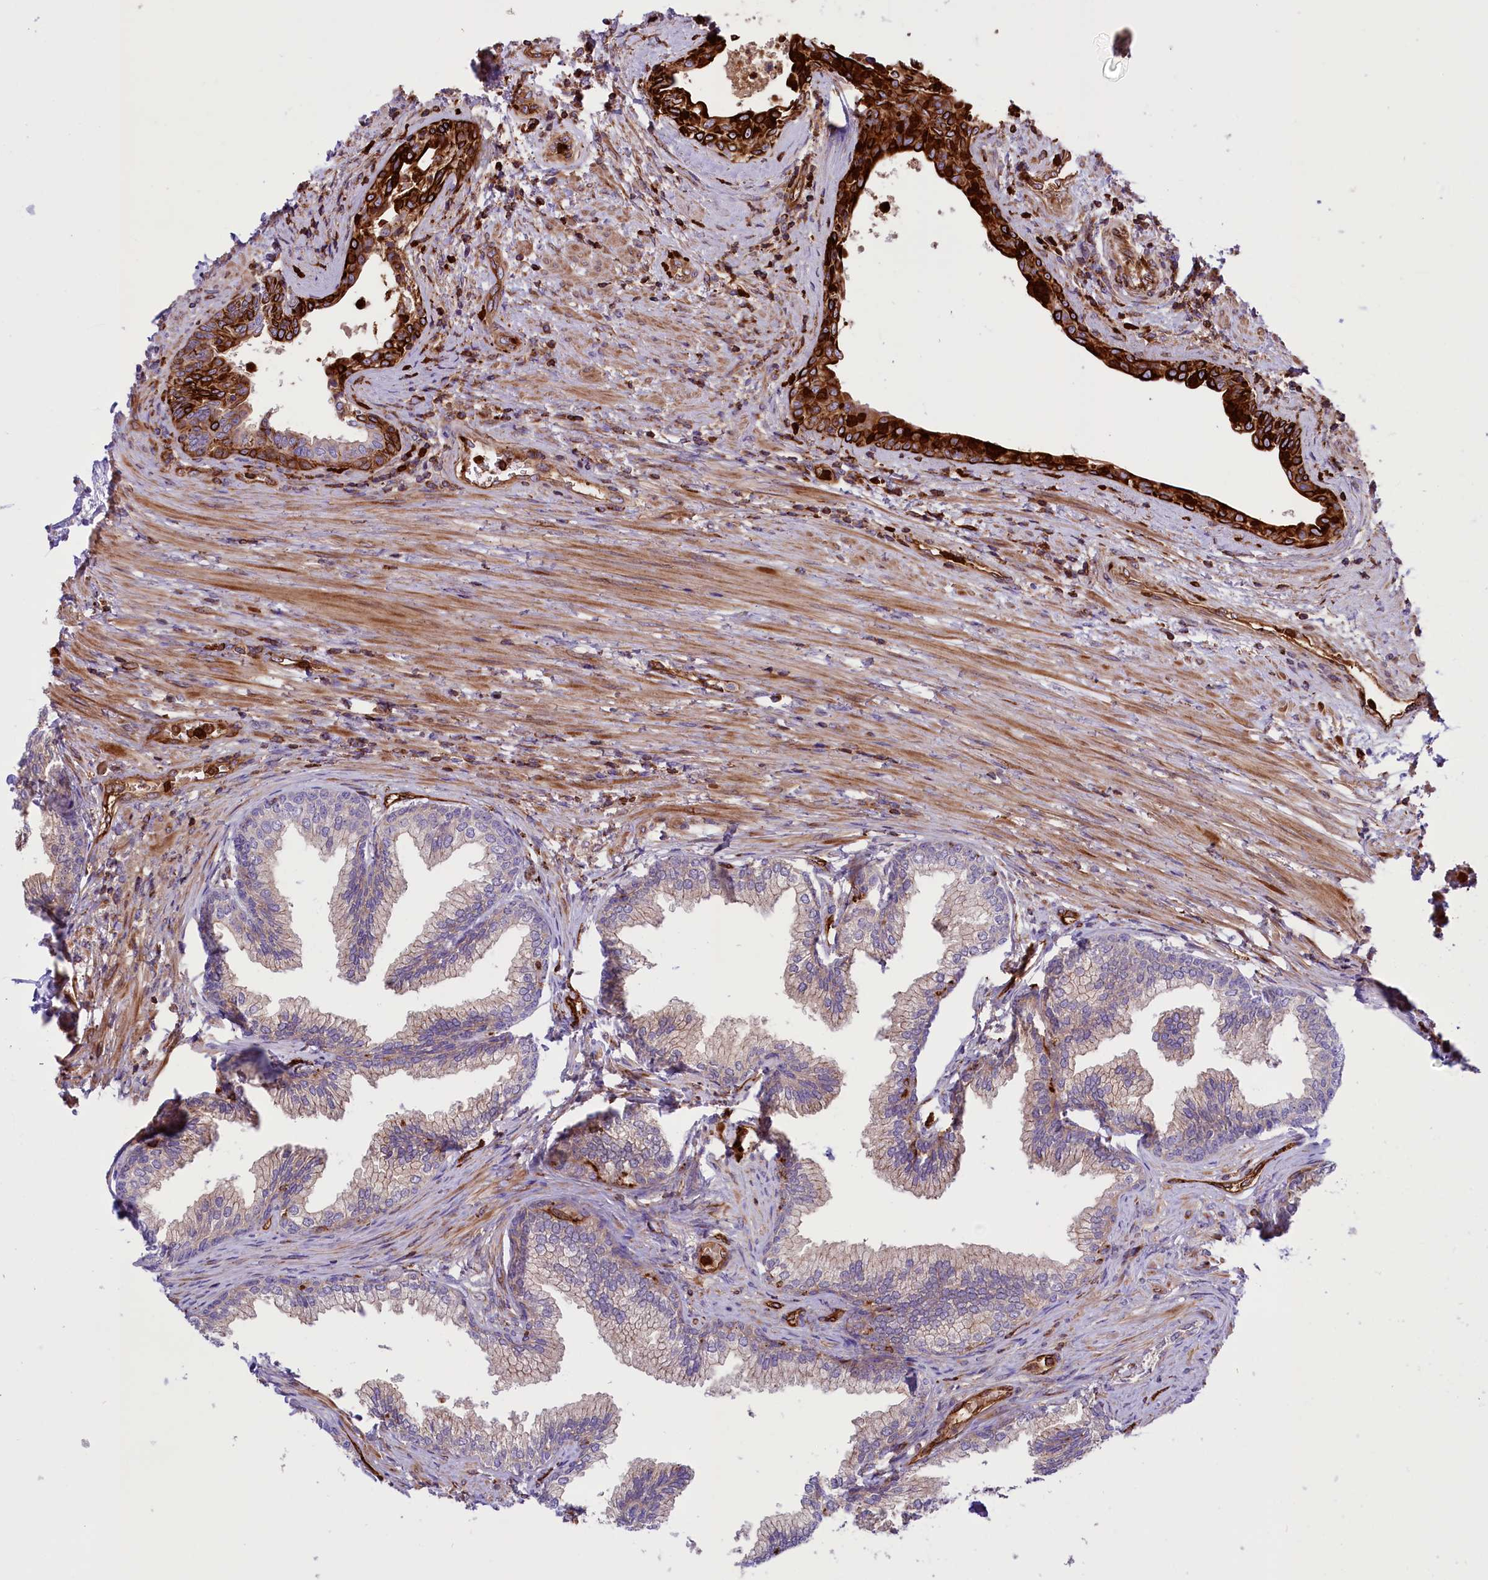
{"staining": {"intensity": "negative", "quantity": "none", "location": "none"}, "tissue": "prostate", "cell_type": "Glandular cells", "image_type": "normal", "snomed": [{"axis": "morphology", "description": "Normal tissue, NOS"}, {"axis": "topography", "description": "Prostate"}], "caption": "Immunohistochemical staining of unremarkable human prostate displays no significant positivity in glandular cells. Nuclei are stained in blue.", "gene": "CD99L2", "patient": {"sex": "male", "age": 76}}